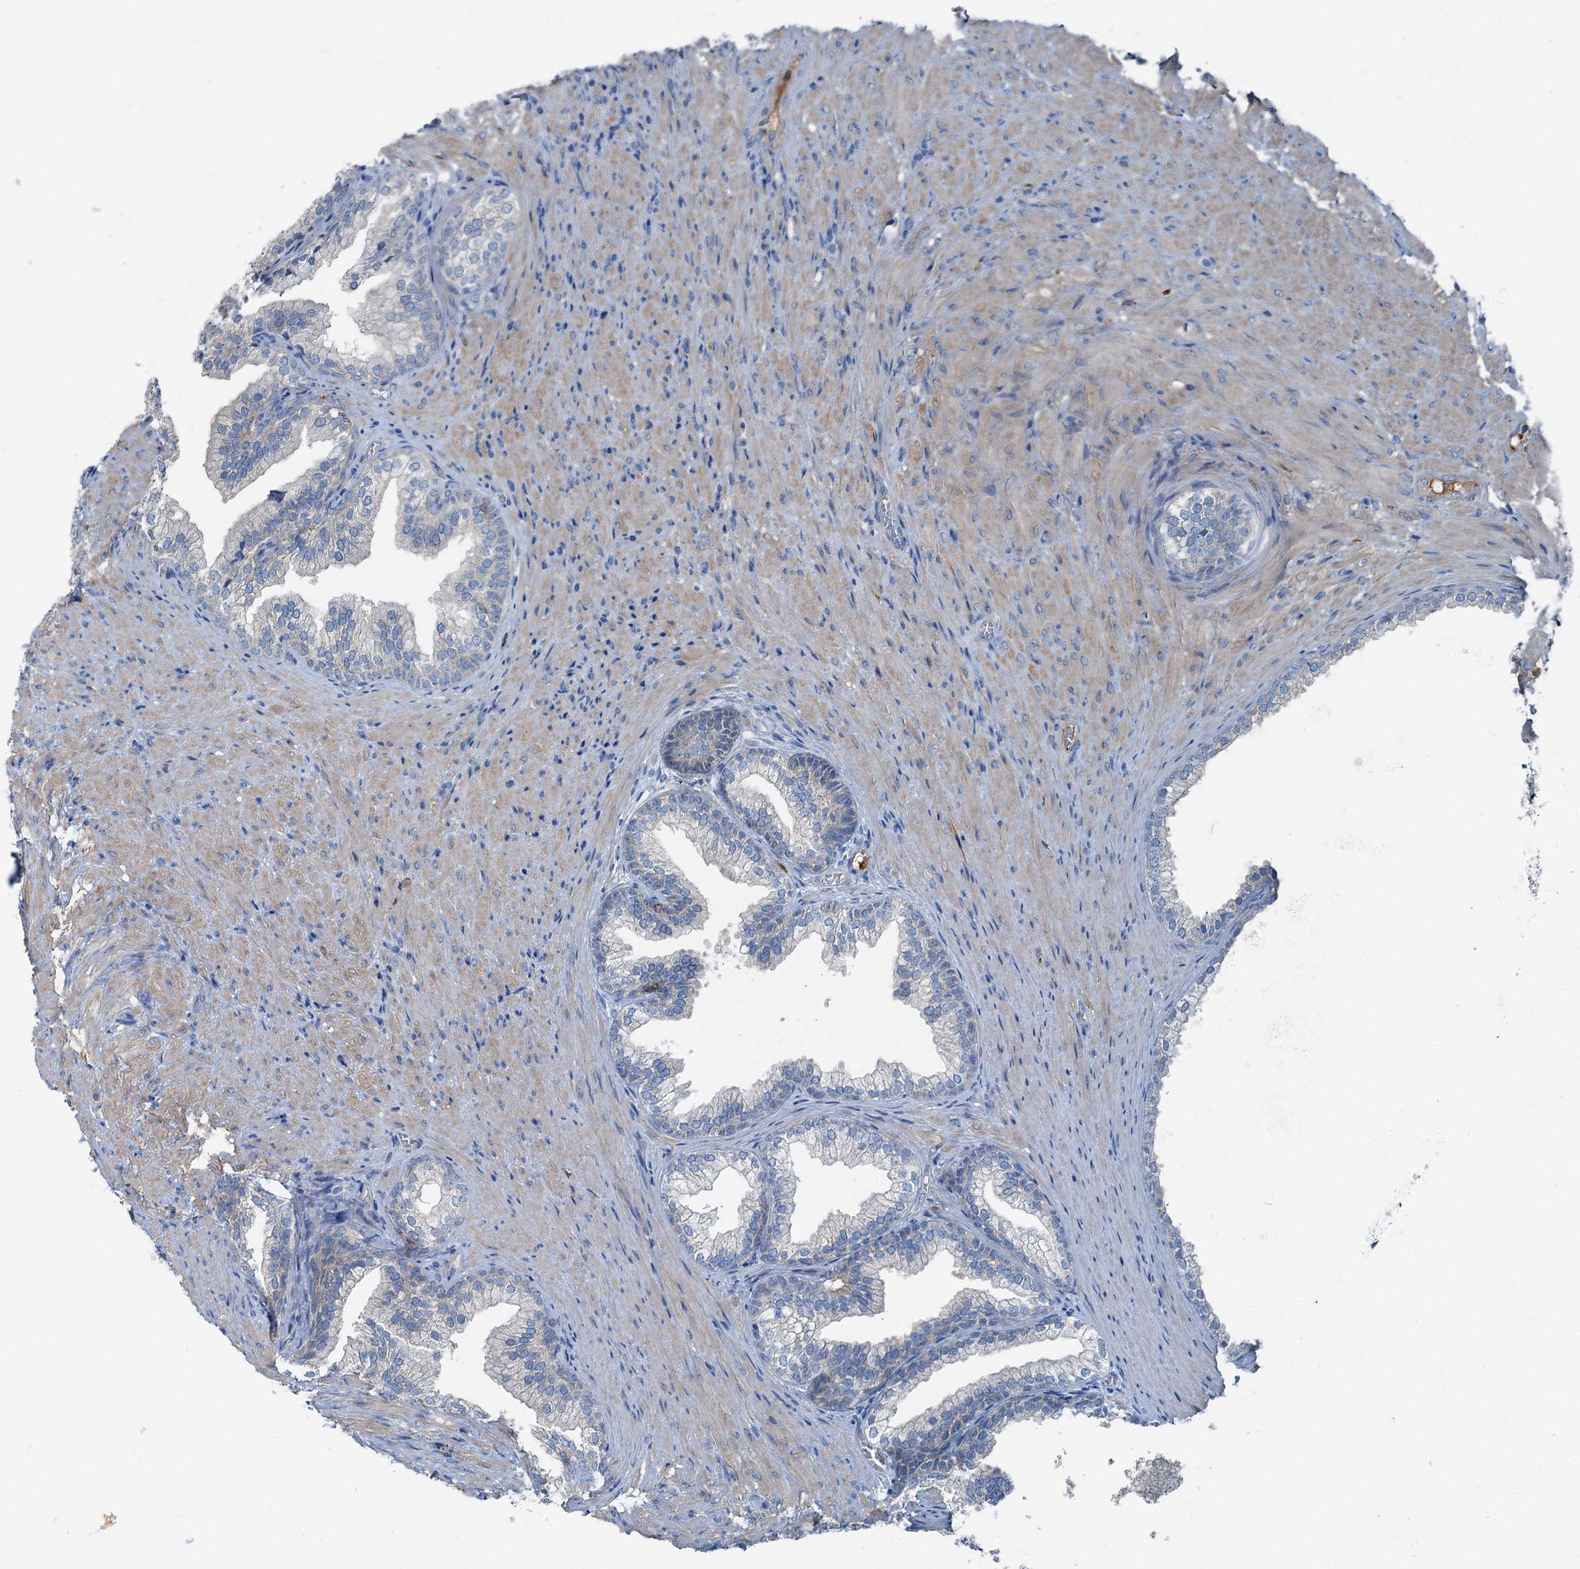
{"staining": {"intensity": "negative", "quantity": "none", "location": "none"}, "tissue": "prostate", "cell_type": "Glandular cells", "image_type": "normal", "snomed": [{"axis": "morphology", "description": "Normal tissue, NOS"}, {"axis": "topography", "description": "Prostate"}], "caption": "A high-resolution image shows immunohistochemistry (IHC) staining of unremarkable prostate, which shows no significant positivity in glandular cells. (DAB (3,3'-diaminobenzidine) immunohistochemistry visualized using brightfield microscopy, high magnification).", "gene": "AXL", "patient": {"sex": "male", "age": 76}}